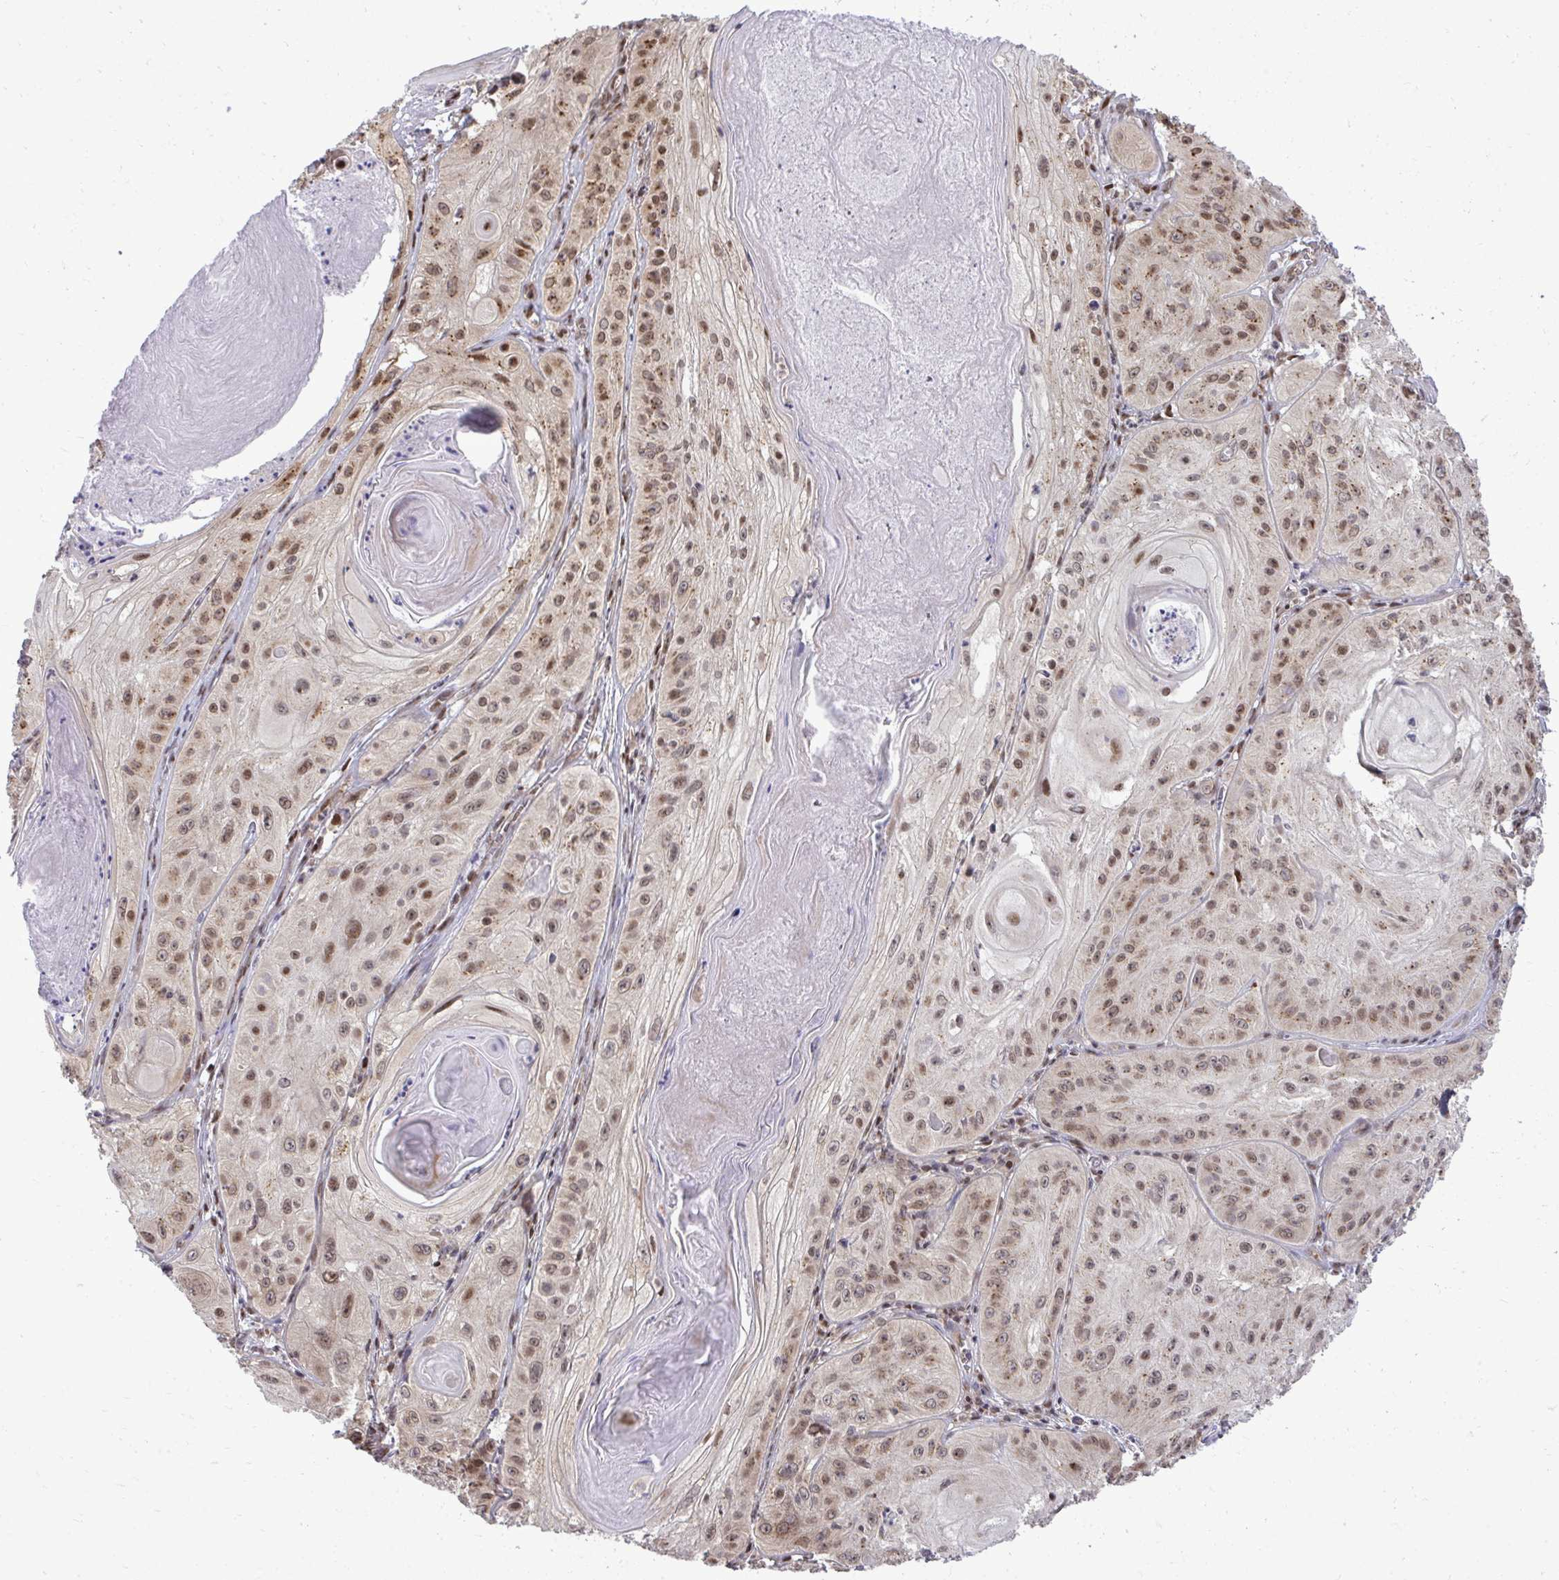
{"staining": {"intensity": "moderate", "quantity": ">75%", "location": "cytoplasmic/membranous,nuclear"}, "tissue": "skin cancer", "cell_type": "Tumor cells", "image_type": "cancer", "snomed": [{"axis": "morphology", "description": "Squamous cell carcinoma, NOS"}, {"axis": "topography", "description": "Skin"}], "caption": "There is medium levels of moderate cytoplasmic/membranous and nuclear expression in tumor cells of skin cancer (squamous cell carcinoma), as demonstrated by immunohistochemical staining (brown color).", "gene": "PIGY", "patient": {"sex": "male", "age": 85}}